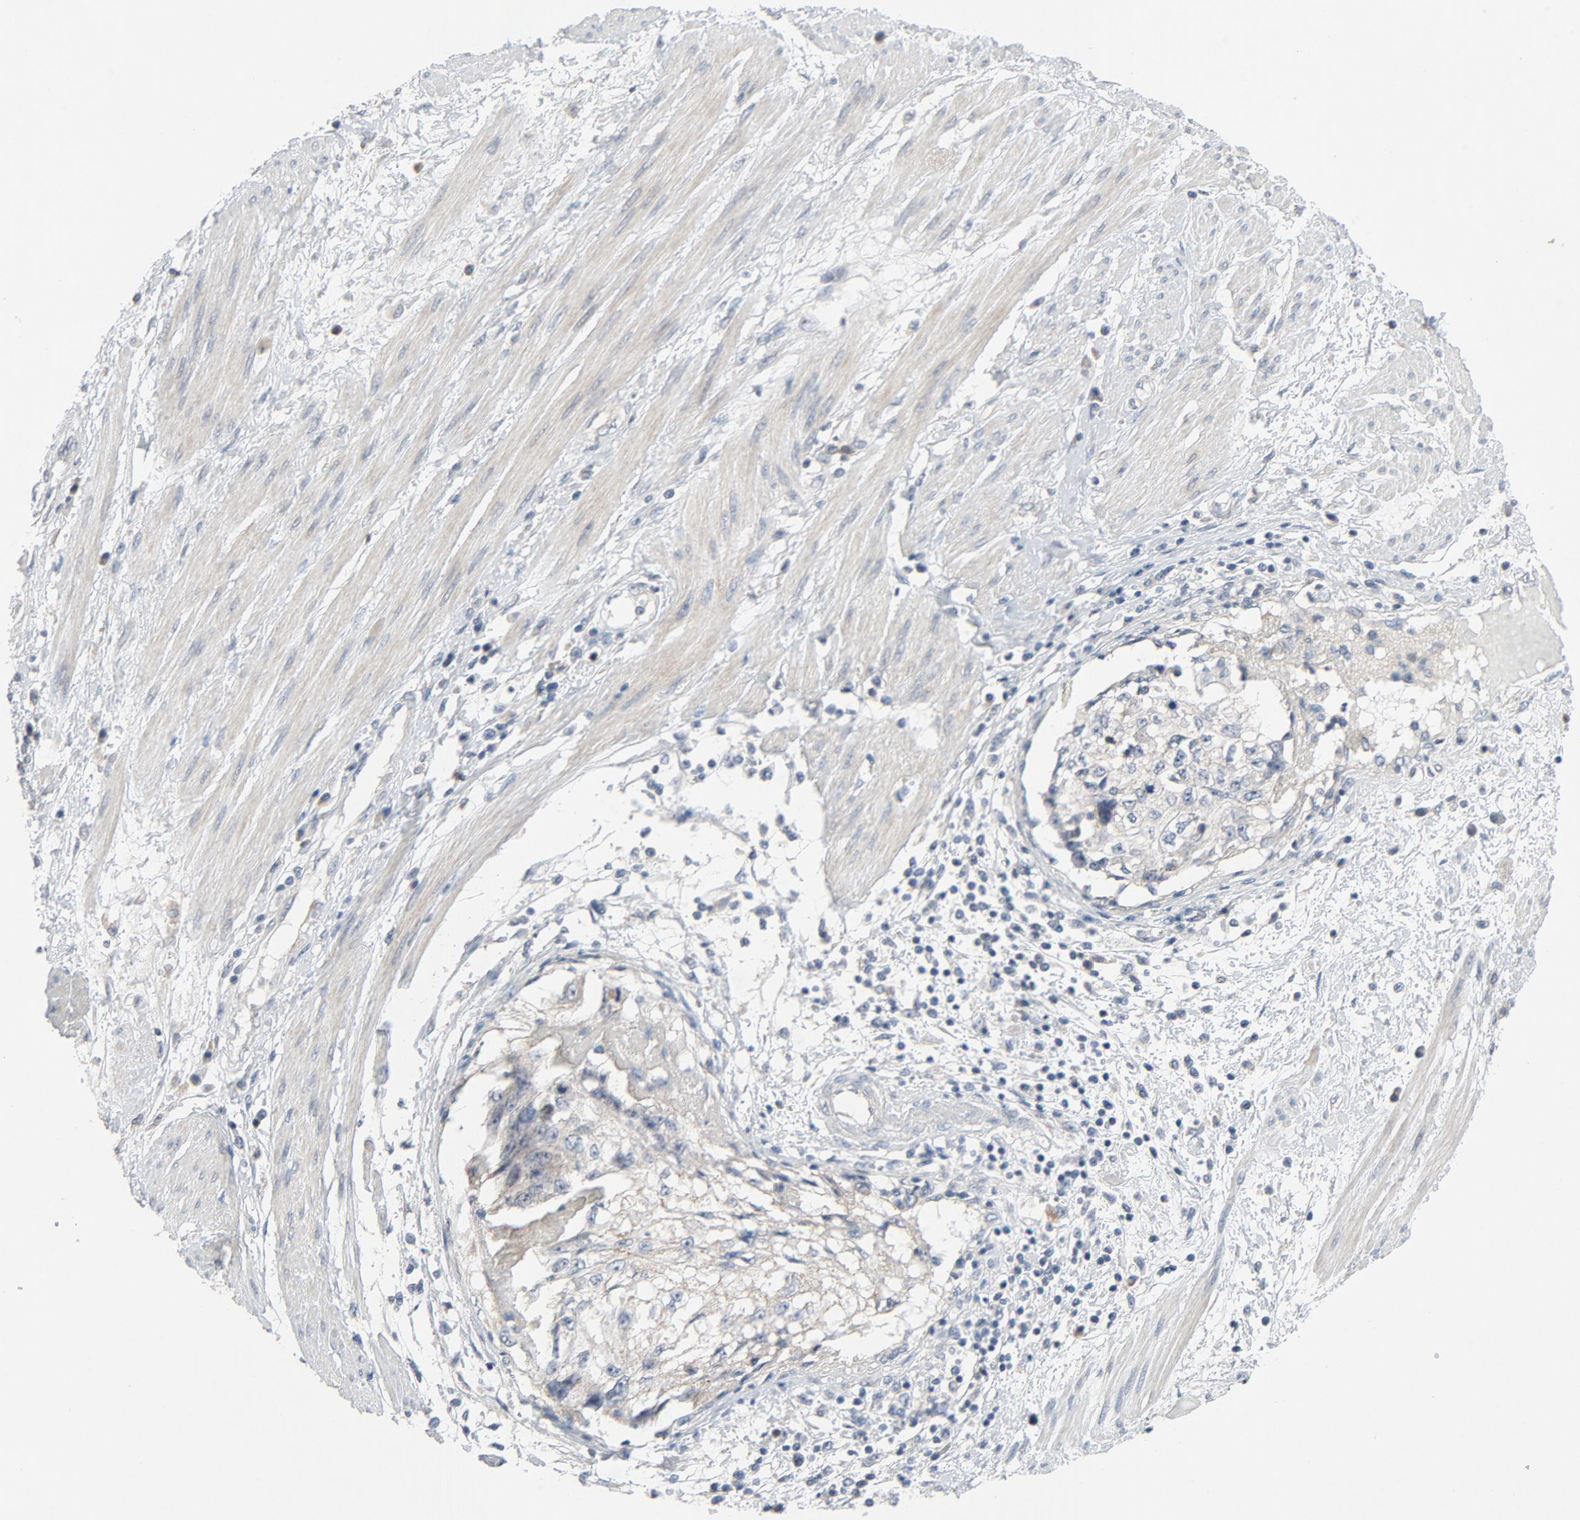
{"staining": {"intensity": "weak", "quantity": "25%-75%", "location": "cytoplasmic/membranous"}, "tissue": "cervical cancer", "cell_type": "Tumor cells", "image_type": "cancer", "snomed": [{"axis": "morphology", "description": "Squamous cell carcinoma, NOS"}, {"axis": "topography", "description": "Cervix"}], "caption": "IHC (DAB) staining of cervical cancer (squamous cell carcinoma) exhibits weak cytoplasmic/membranous protein expression in about 25%-75% of tumor cells.", "gene": "TSG101", "patient": {"sex": "female", "age": 57}}